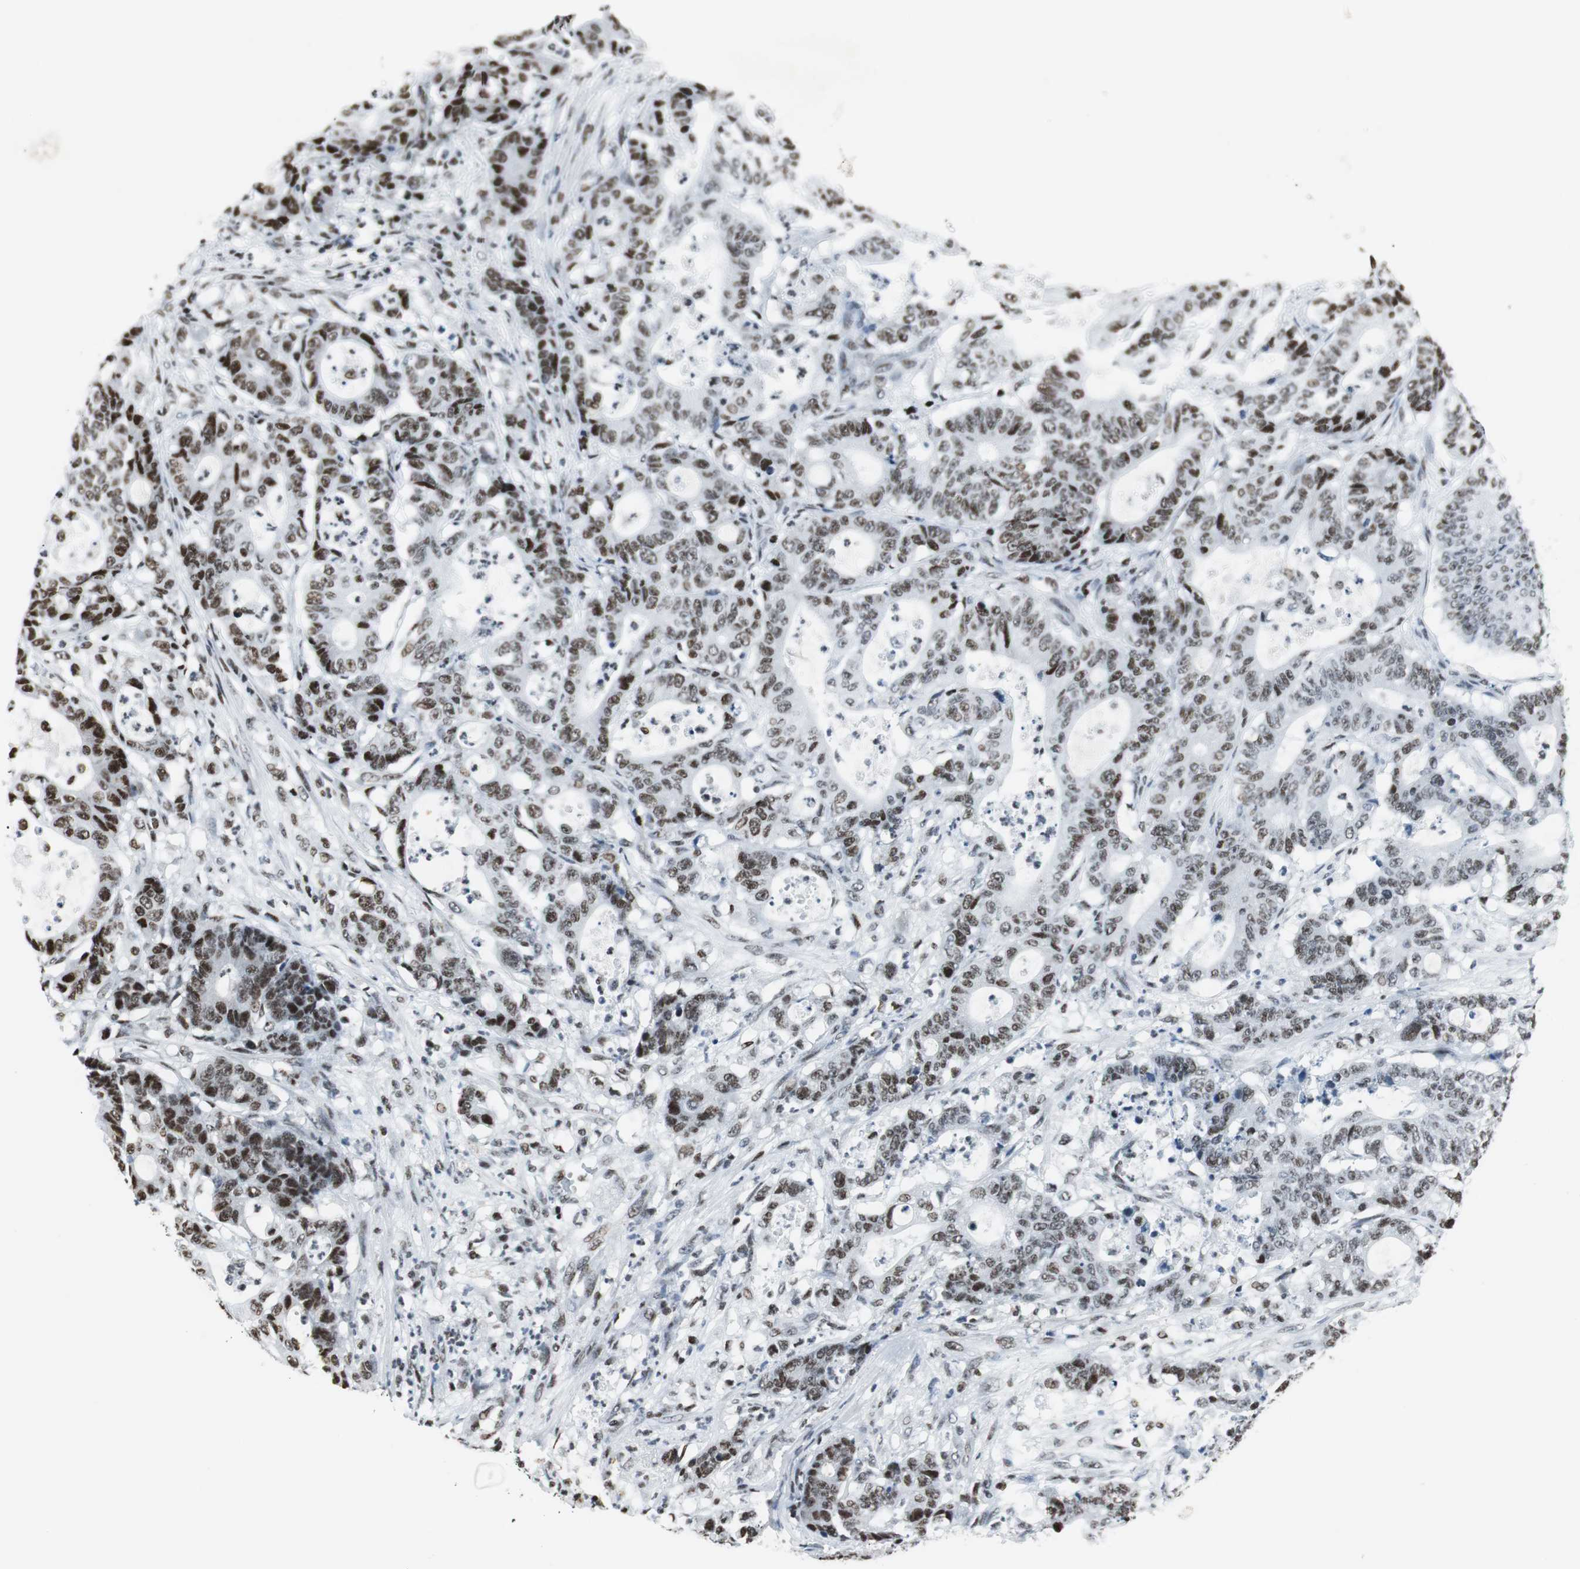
{"staining": {"intensity": "moderate", "quantity": ">75%", "location": "nuclear"}, "tissue": "colorectal cancer", "cell_type": "Tumor cells", "image_type": "cancer", "snomed": [{"axis": "morphology", "description": "Adenocarcinoma, NOS"}, {"axis": "topography", "description": "Colon"}], "caption": "DAB (3,3'-diaminobenzidine) immunohistochemical staining of human colorectal cancer shows moderate nuclear protein staining in approximately >75% of tumor cells.", "gene": "RBBP4", "patient": {"sex": "female", "age": 84}}